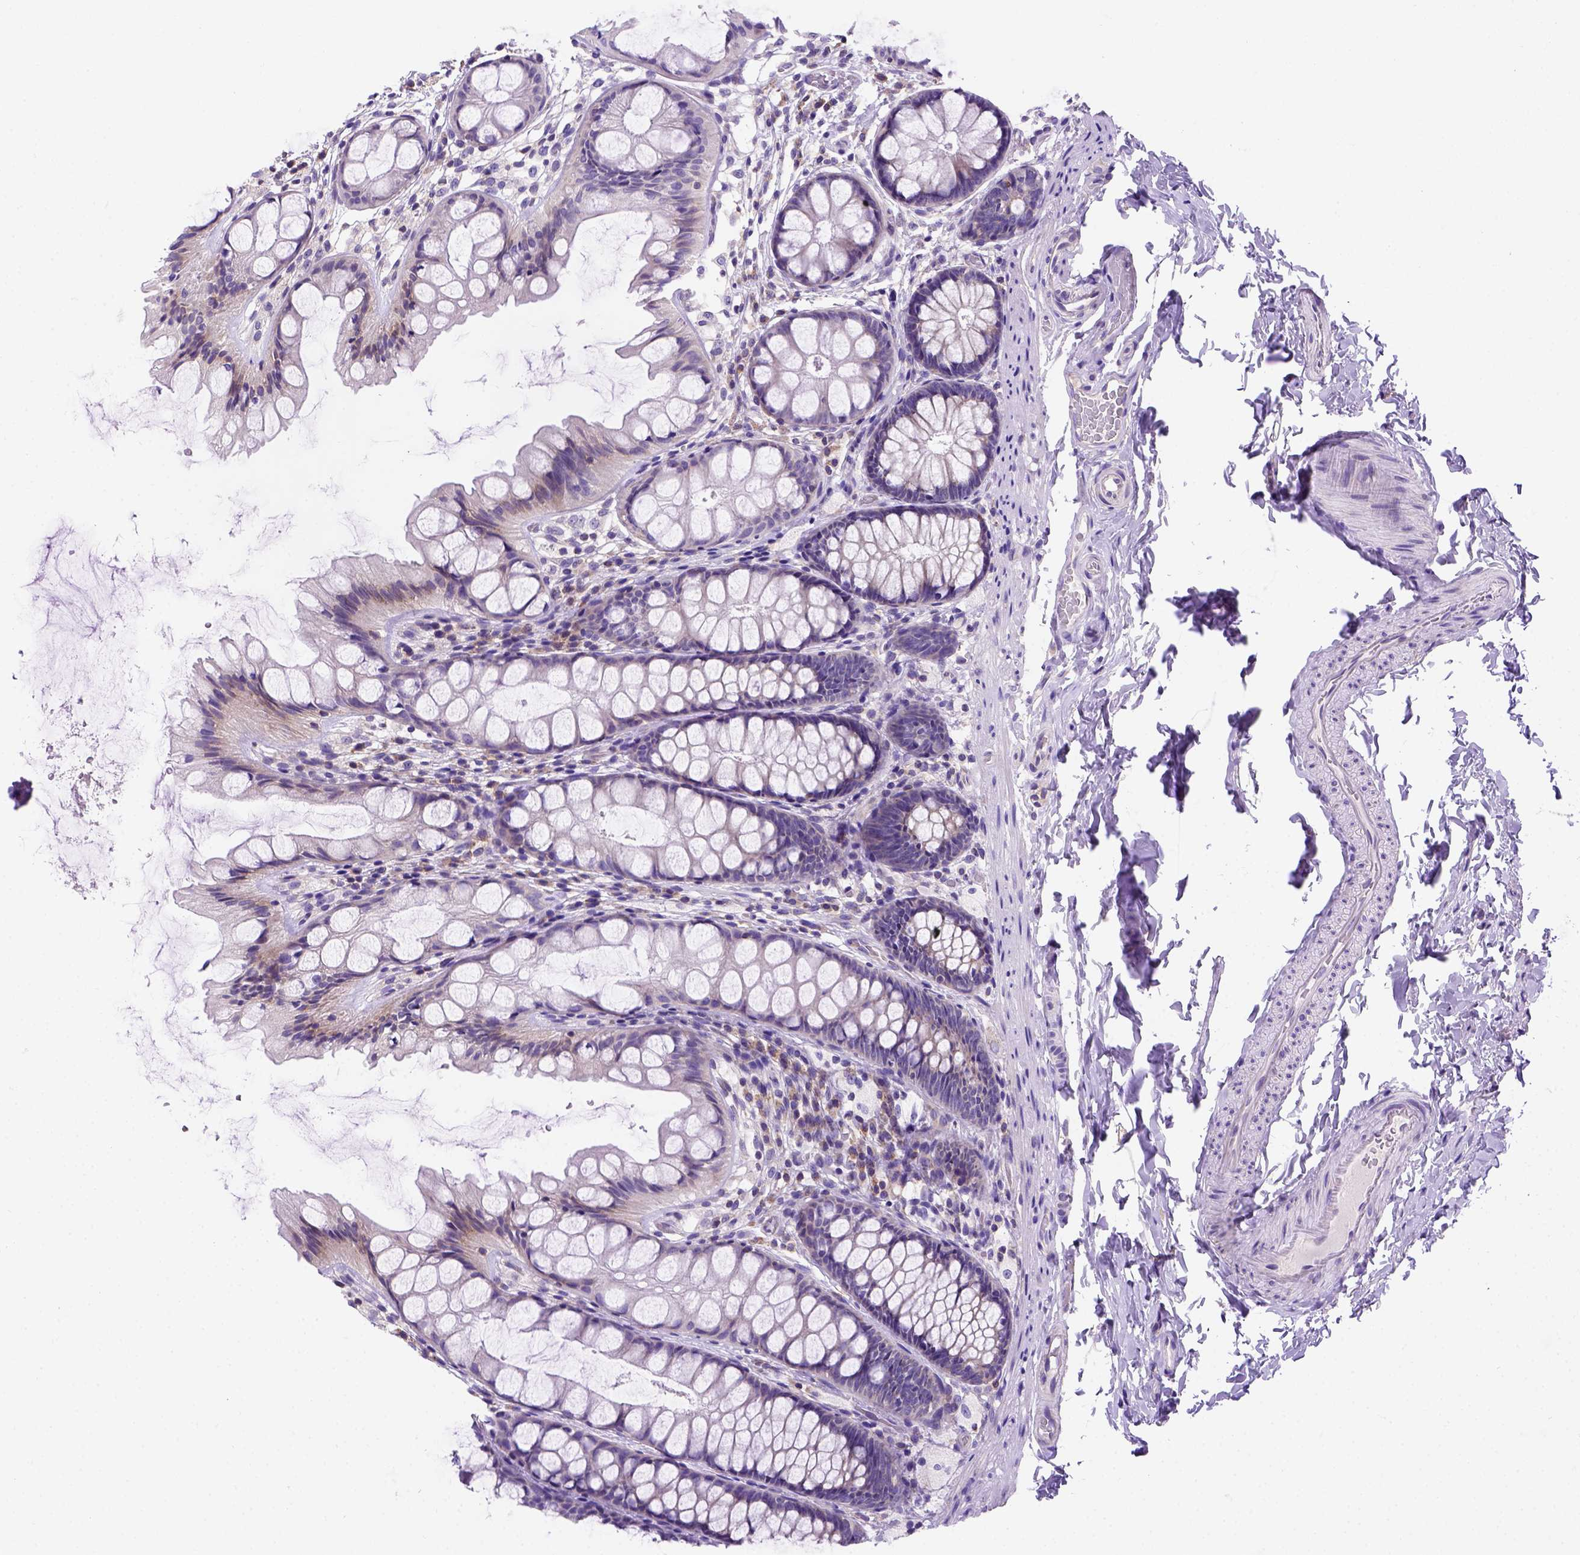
{"staining": {"intensity": "negative", "quantity": "none", "location": "none"}, "tissue": "colon", "cell_type": "Endothelial cells", "image_type": "normal", "snomed": [{"axis": "morphology", "description": "Normal tissue, NOS"}, {"axis": "topography", "description": "Colon"}], "caption": "Endothelial cells show no significant staining in normal colon. (Brightfield microscopy of DAB (3,3'-diaminobenzidine) immunohistochemistry at high magnification).", "gene": "FOXI1", "patient": {"sex": "male", "age": 47}}